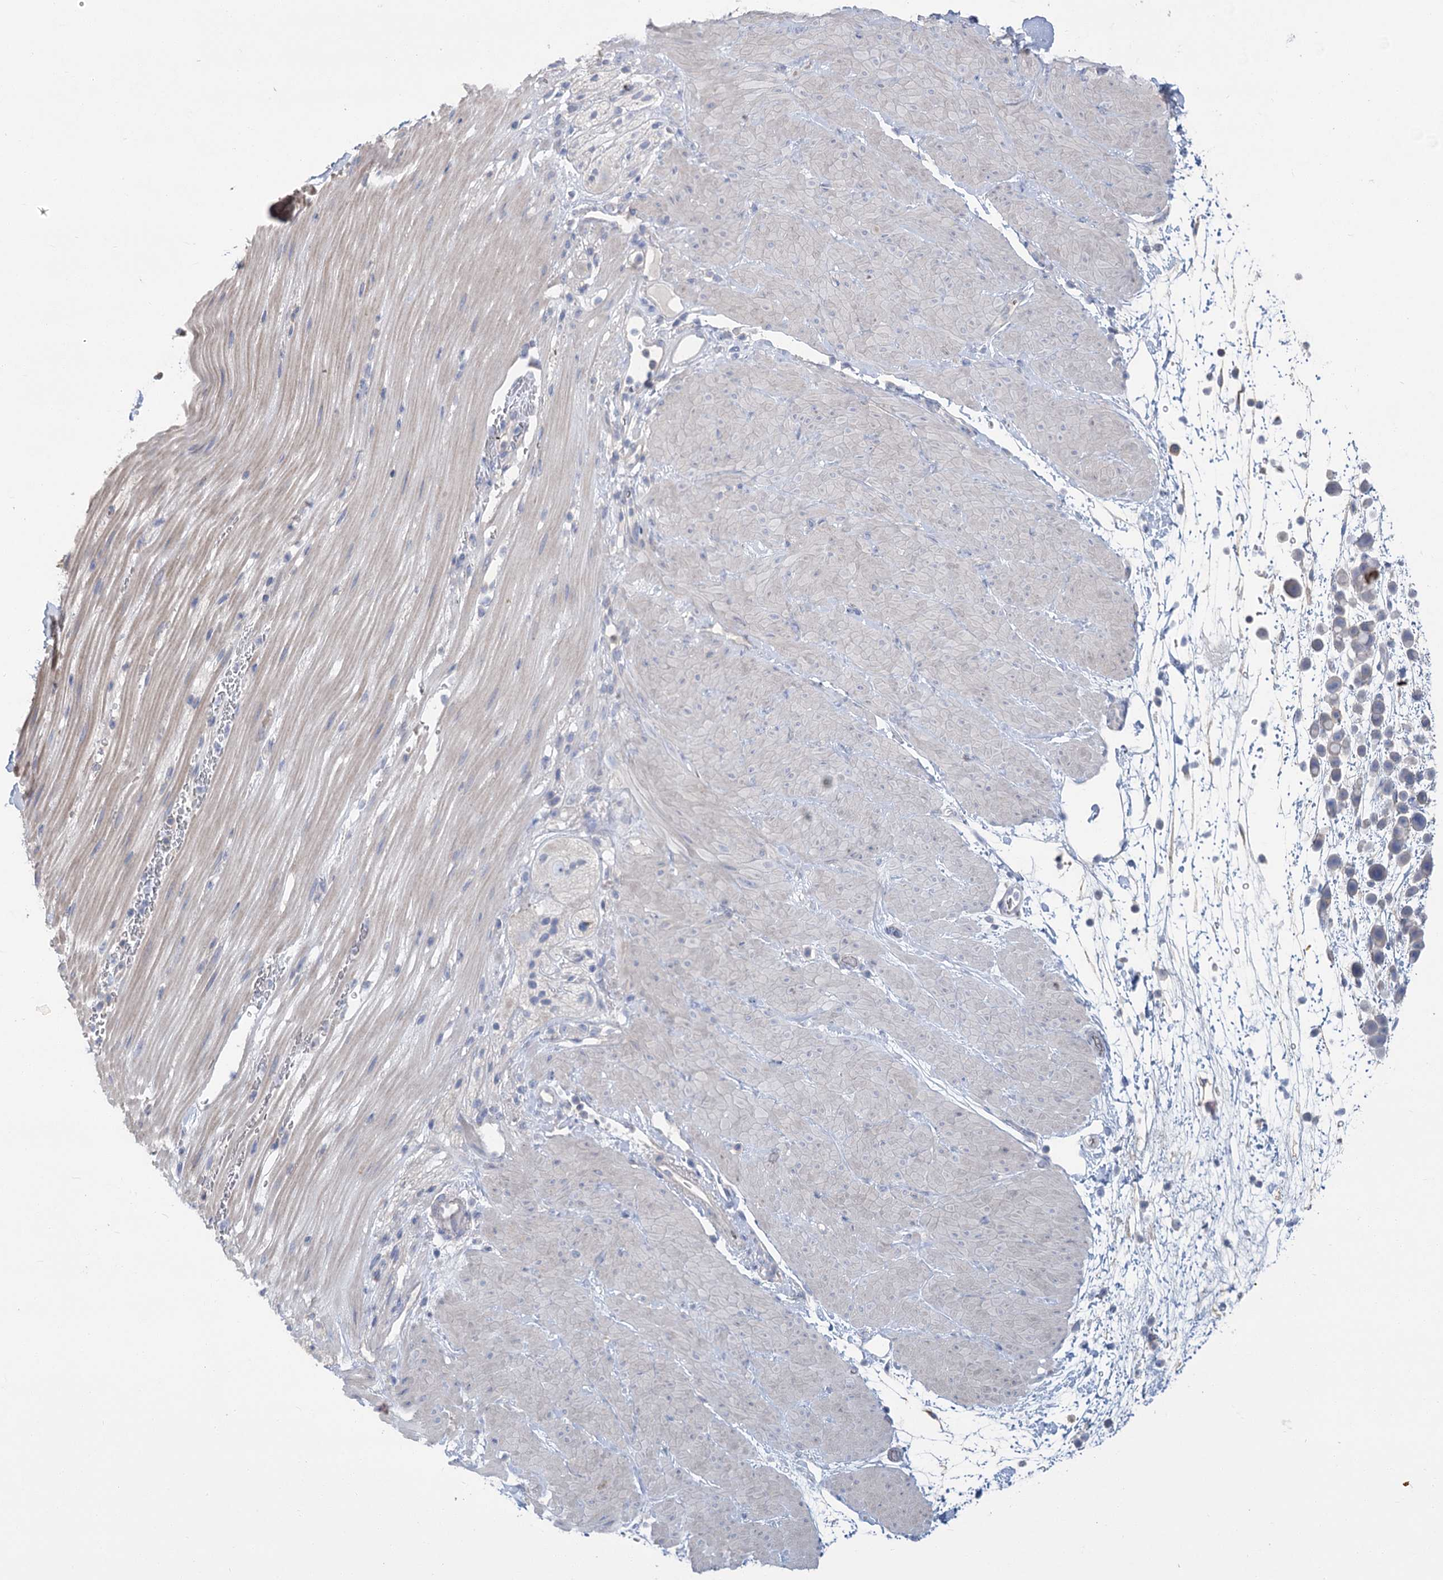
{"staining": {"intensity": "negative", "quantity": "none", "location": "none"}, "tissue": "pancreatic cancer", "cell_type": "Tumor cells", "image_type": "cancer", "snomed": [{"axis": "morphology", "description": "Normal tissue, NOS"}, {"axis": "morphology", "description": "Adenocarcinoma, NOS"}, {"axis": "topography", "description": "Pancreas"}], "caption": "The immunohistochemistry image has no significant staining in tumor cells of adenocarcinoma (pancreatic) tissue.", "gene": "SLC9A3", "patient": {"sex": "female", "age": 64}}